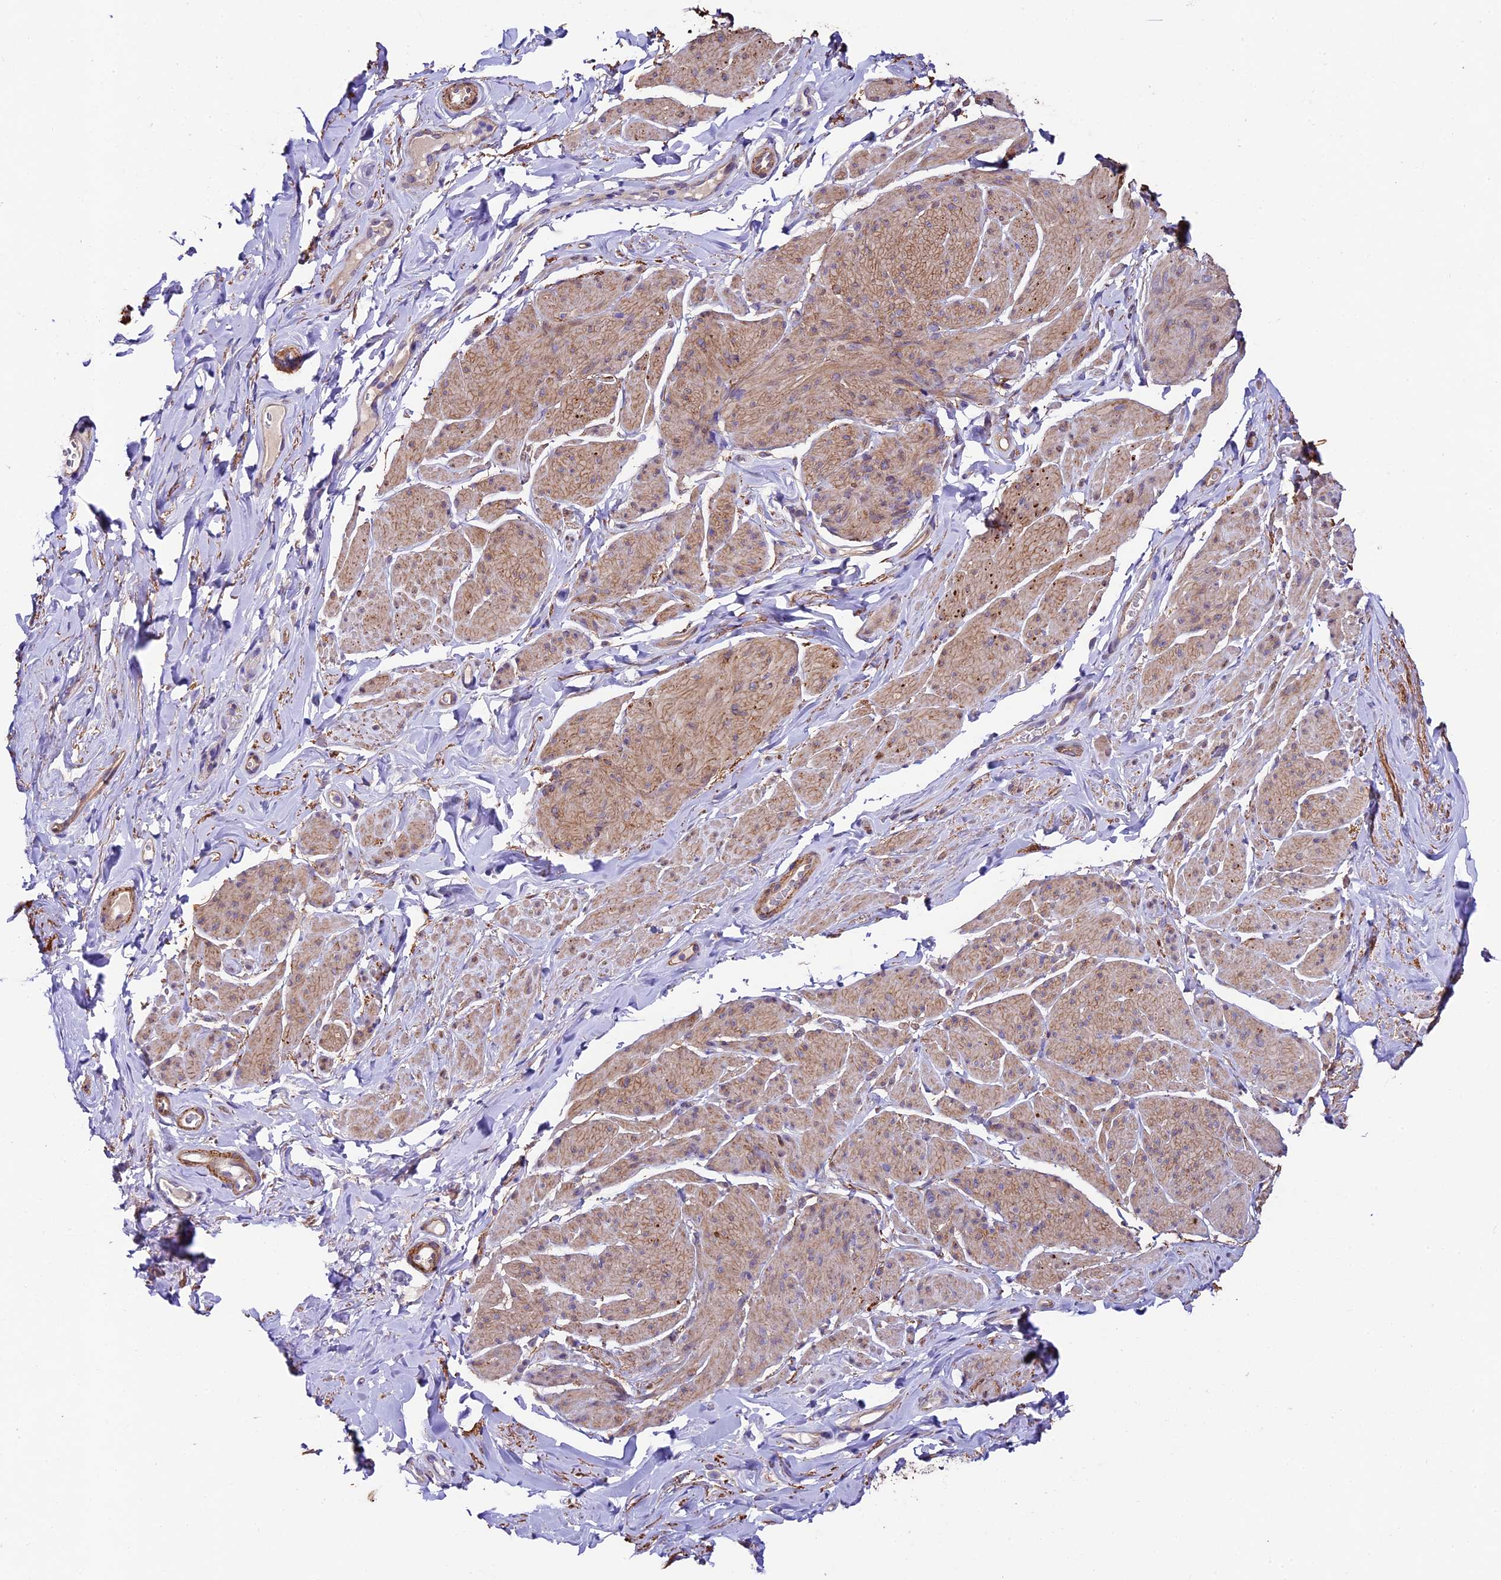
{"staining": {"intensity": "moderate", "quantity": "25%-75%", "location": "cytoplasmic/membranous"}, "tissue": "smooth muscle", "cell_type": "Smooth muscle cells", "image_type": "normal", "snomed": [{"axis": "morphology", "description": "Normal tissue, NOS"}, {"axis": "topography", "description": "Smooth muscle"}, {"axis": "topography", "description": "Peripheral nerve tissue"}], "caption": "Moderate cytoplasmic/membranous protein positivity is seen in approximately 25%-75% of smooth muscle cells in smooth muscle.", "gene": "LSM7", "patient": {"sex": "male", "age": 69}}